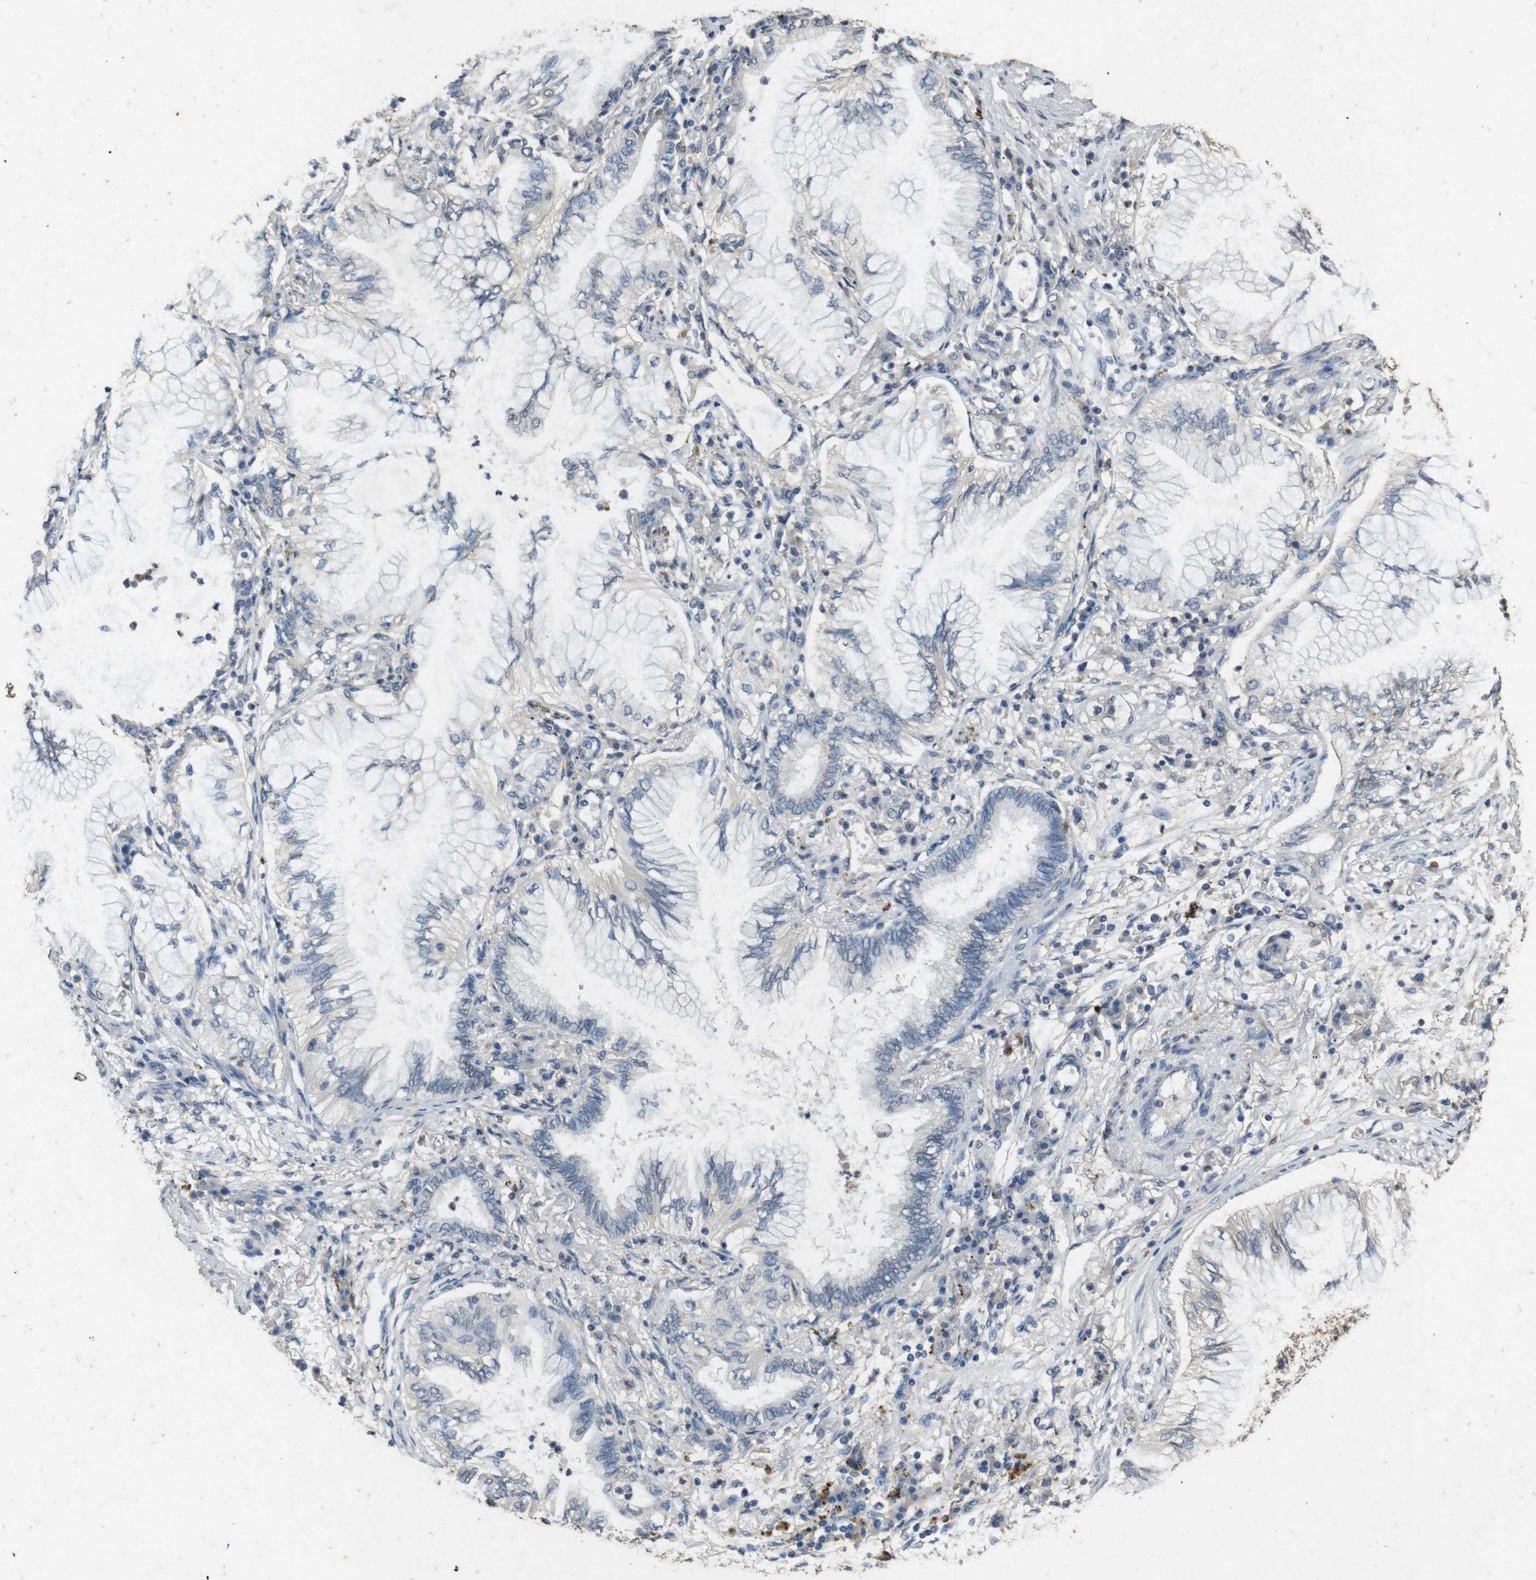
{"staining": {"intensity": "negative", "quantity": "none", "location": "none"}, "tissue": "lung cancer", "cell_type": "Tumor cells", "image_type": "cancer", "snomed": [{"axis": "morphology", "description": "Normal tissue, NOS"}, {"axis": "morphology", "description": "Adenocarcinoma, NOS"}, {"axis": "topography", "description": "Bronchus"}, {"axis": "topography", "description": "Lung"}], "caption": "The micrograph demonstrates no staining of tumor cells in lung cancer. Brightfield microscopy of IHC stained with DAB (3,3'-diaminobenzidine) (brown) and hematoxylin (blue), captured at high magnification.", "gene": "STBD1", "patient": {"sex": "female", "age": 70}}